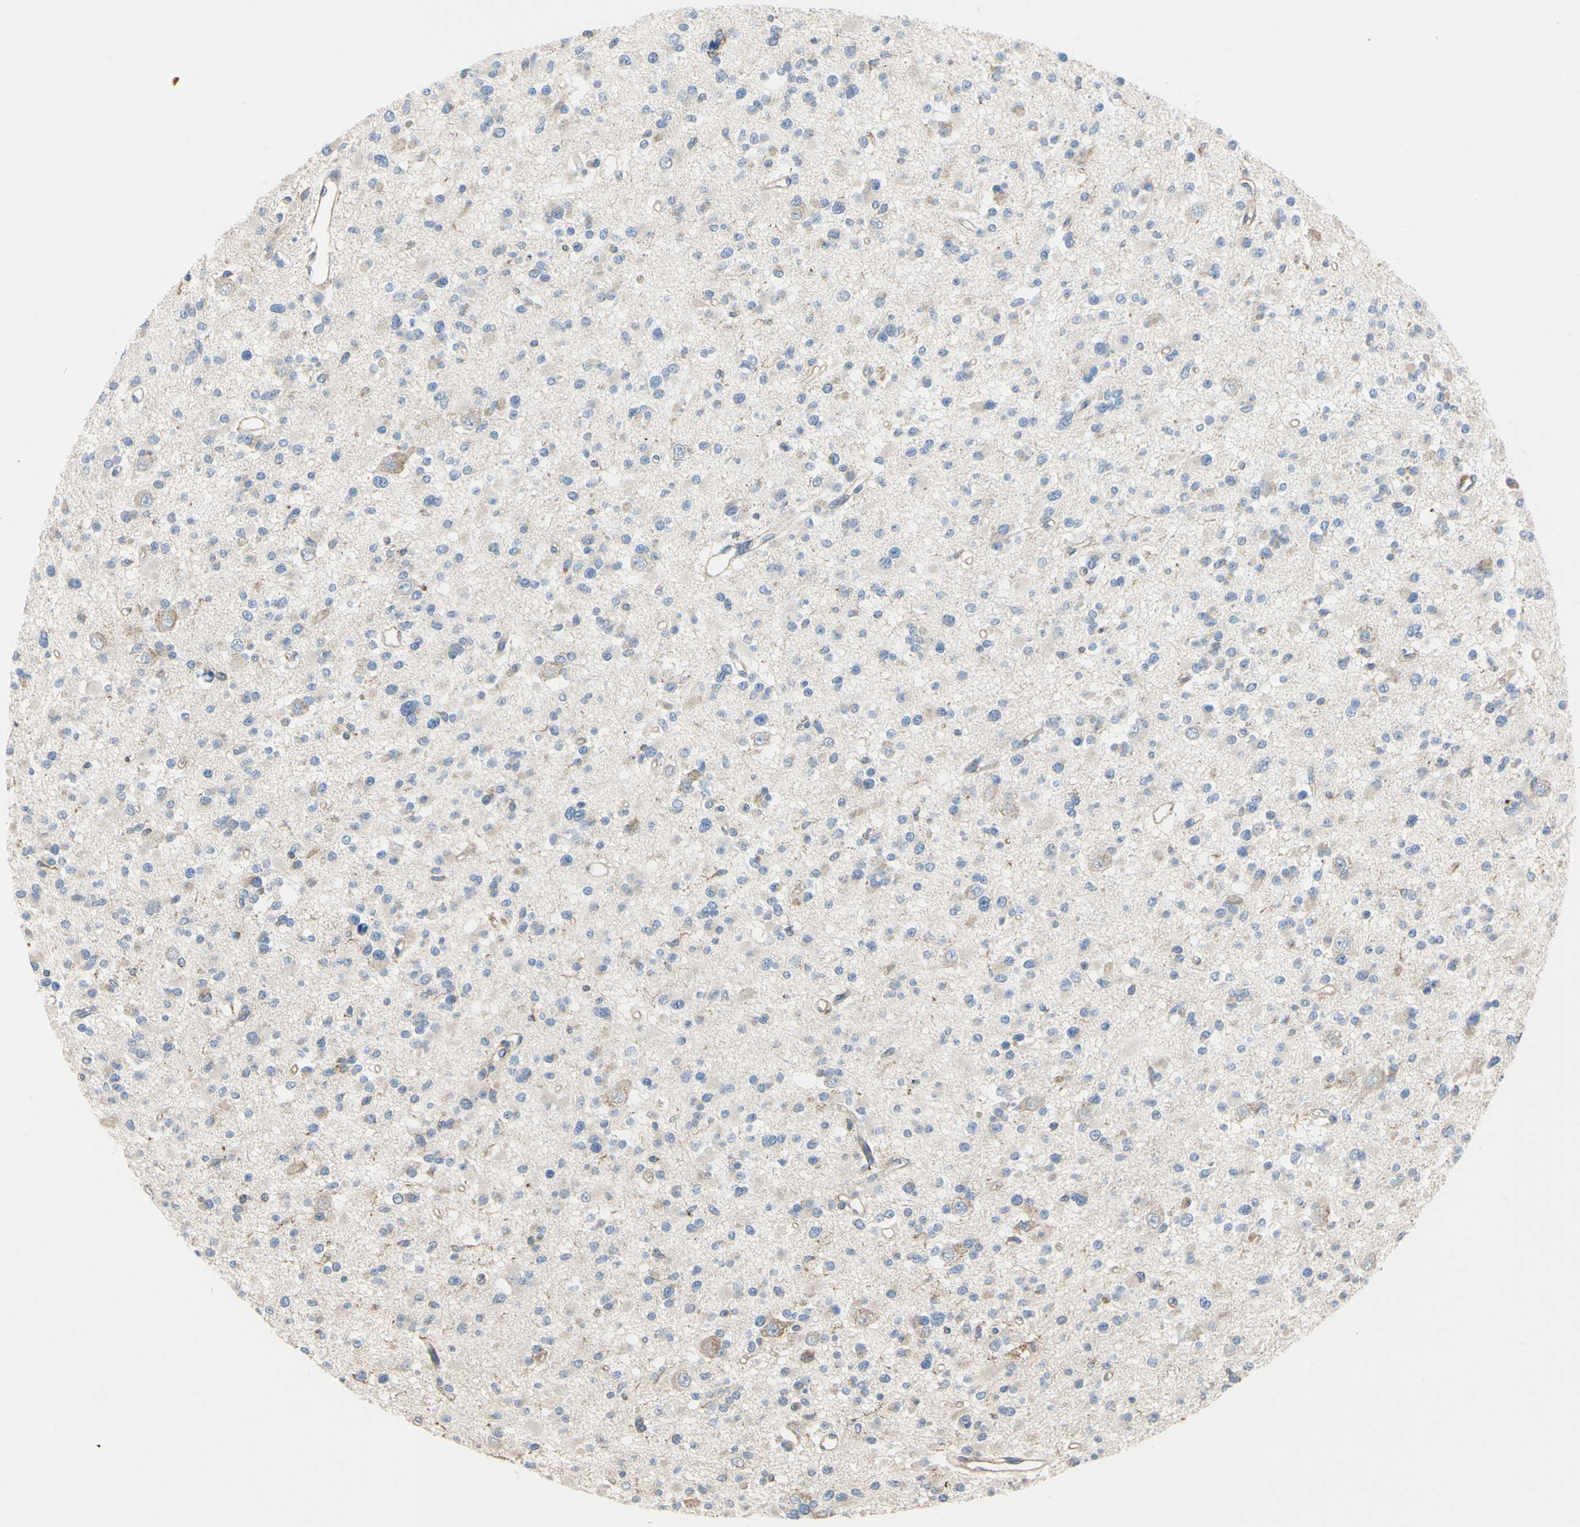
{"staining": {"intensity": "negative", "quantity": "none", "location": "none"}, "tissue": "glioma", "cell_type": "Tumor cells", "image_type": "cancer", "snomed": [{"axis": "morphology", "description": "Glioma, malignant, Low grade"}, {"axis": "topography", "description": "Brain"}], "caption": "IHC image of neoplastic tissue: human malignant glioma (low-grade) stained with DAB reveals no significant protein staining in tumor cells.", "gene": "BECN1", "patient": {"sex": "female", "age": 22}}